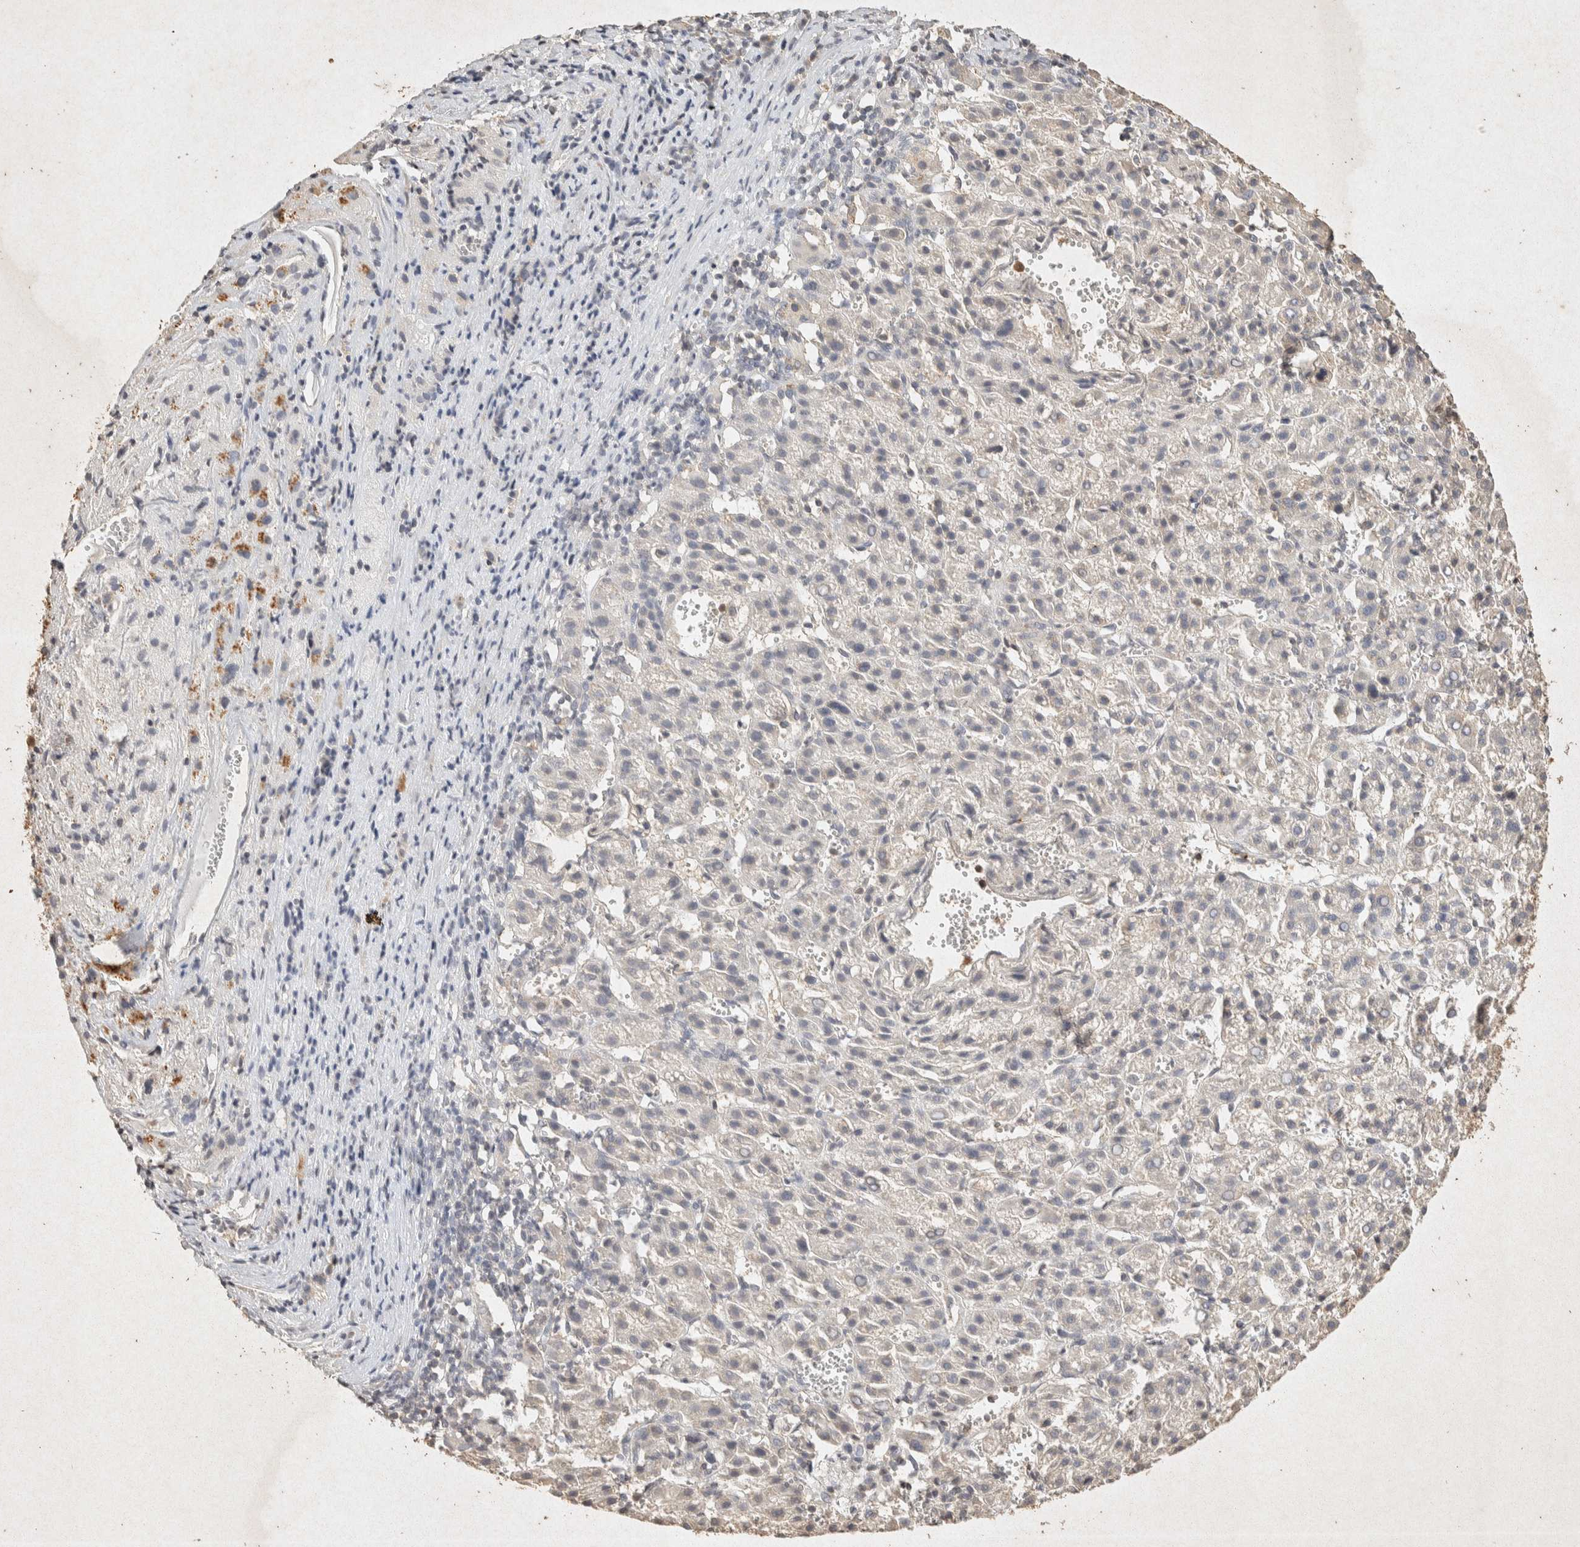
{"staining": {"intensity": "negative", "quantity": "none", "location": "none"}, "tissue": "liver cancer", "cell_type": "Tumor cells", "image_type": "cancer", "snomed": [{"axis": "morphology", "description": "Carcinoma, Hepatocellular, NOS"}, {"axis": "topography", "description": "Liver"}], "caption": "Immunohistochemical staining of liver cancer (hepatocellular carcinoma) demonstrates no significant positivity in tumor cells.", "gene": "RAC2", "patient": {"sex": "female", "age": 58}}